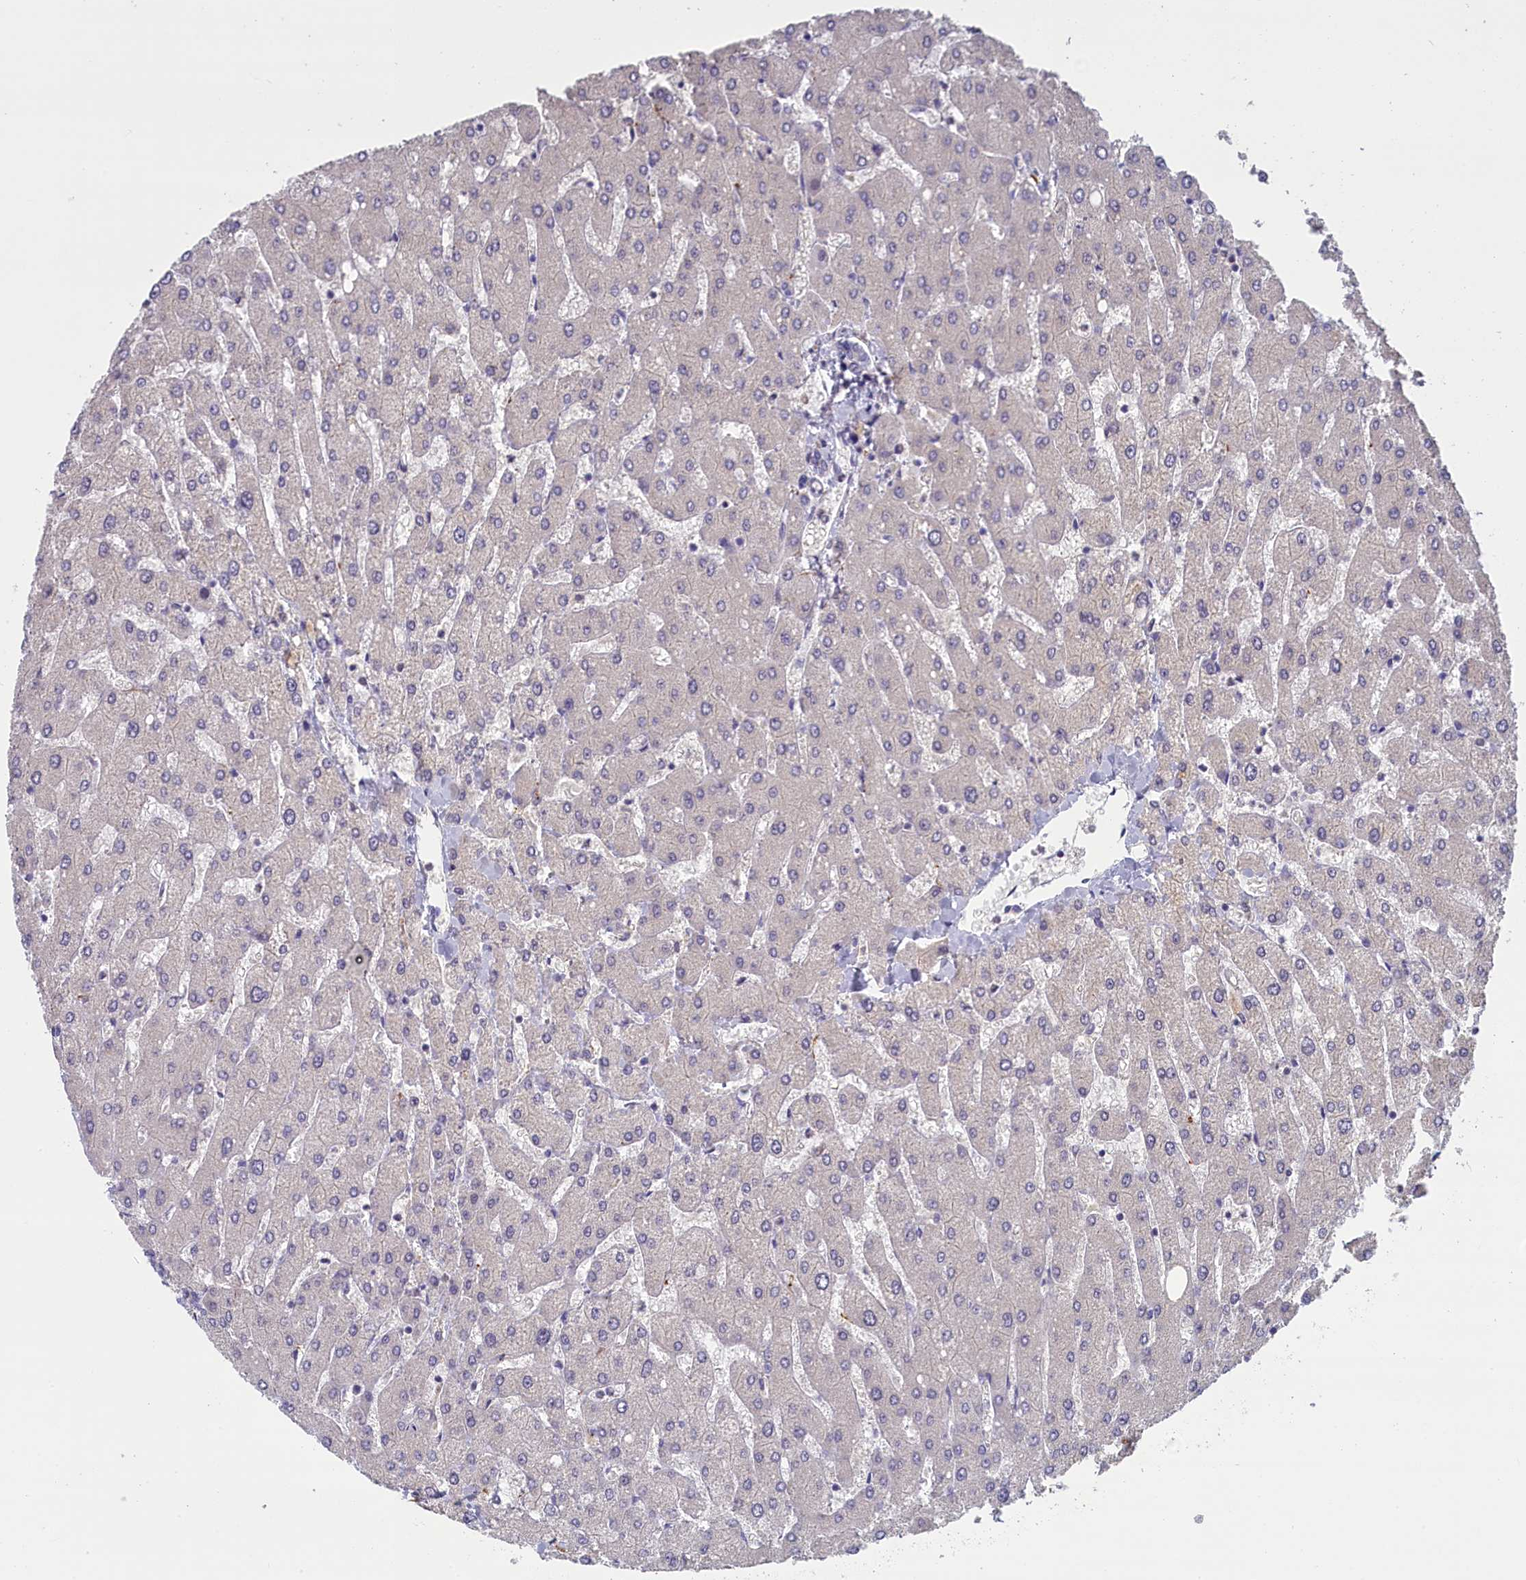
{"staining": {"intensity": "negative", "quantity": "none", "location": "none"}, "tissue": "liver", "cell_type": "Cholangiocytes", "image_type": "normal", "snomed": [{"axis": "morphology", "description": "Normal tissue, NOS"}, {"axis": "topography", "description": "Liver"}], "caption": "Immunohistochemistry (IHC) image of unremarkable liver stained for a protein (brown), which shows no positivity in cholangiocytes.", "gene": "UCHL3", "patient": {"sex": "male", "age": 55}}